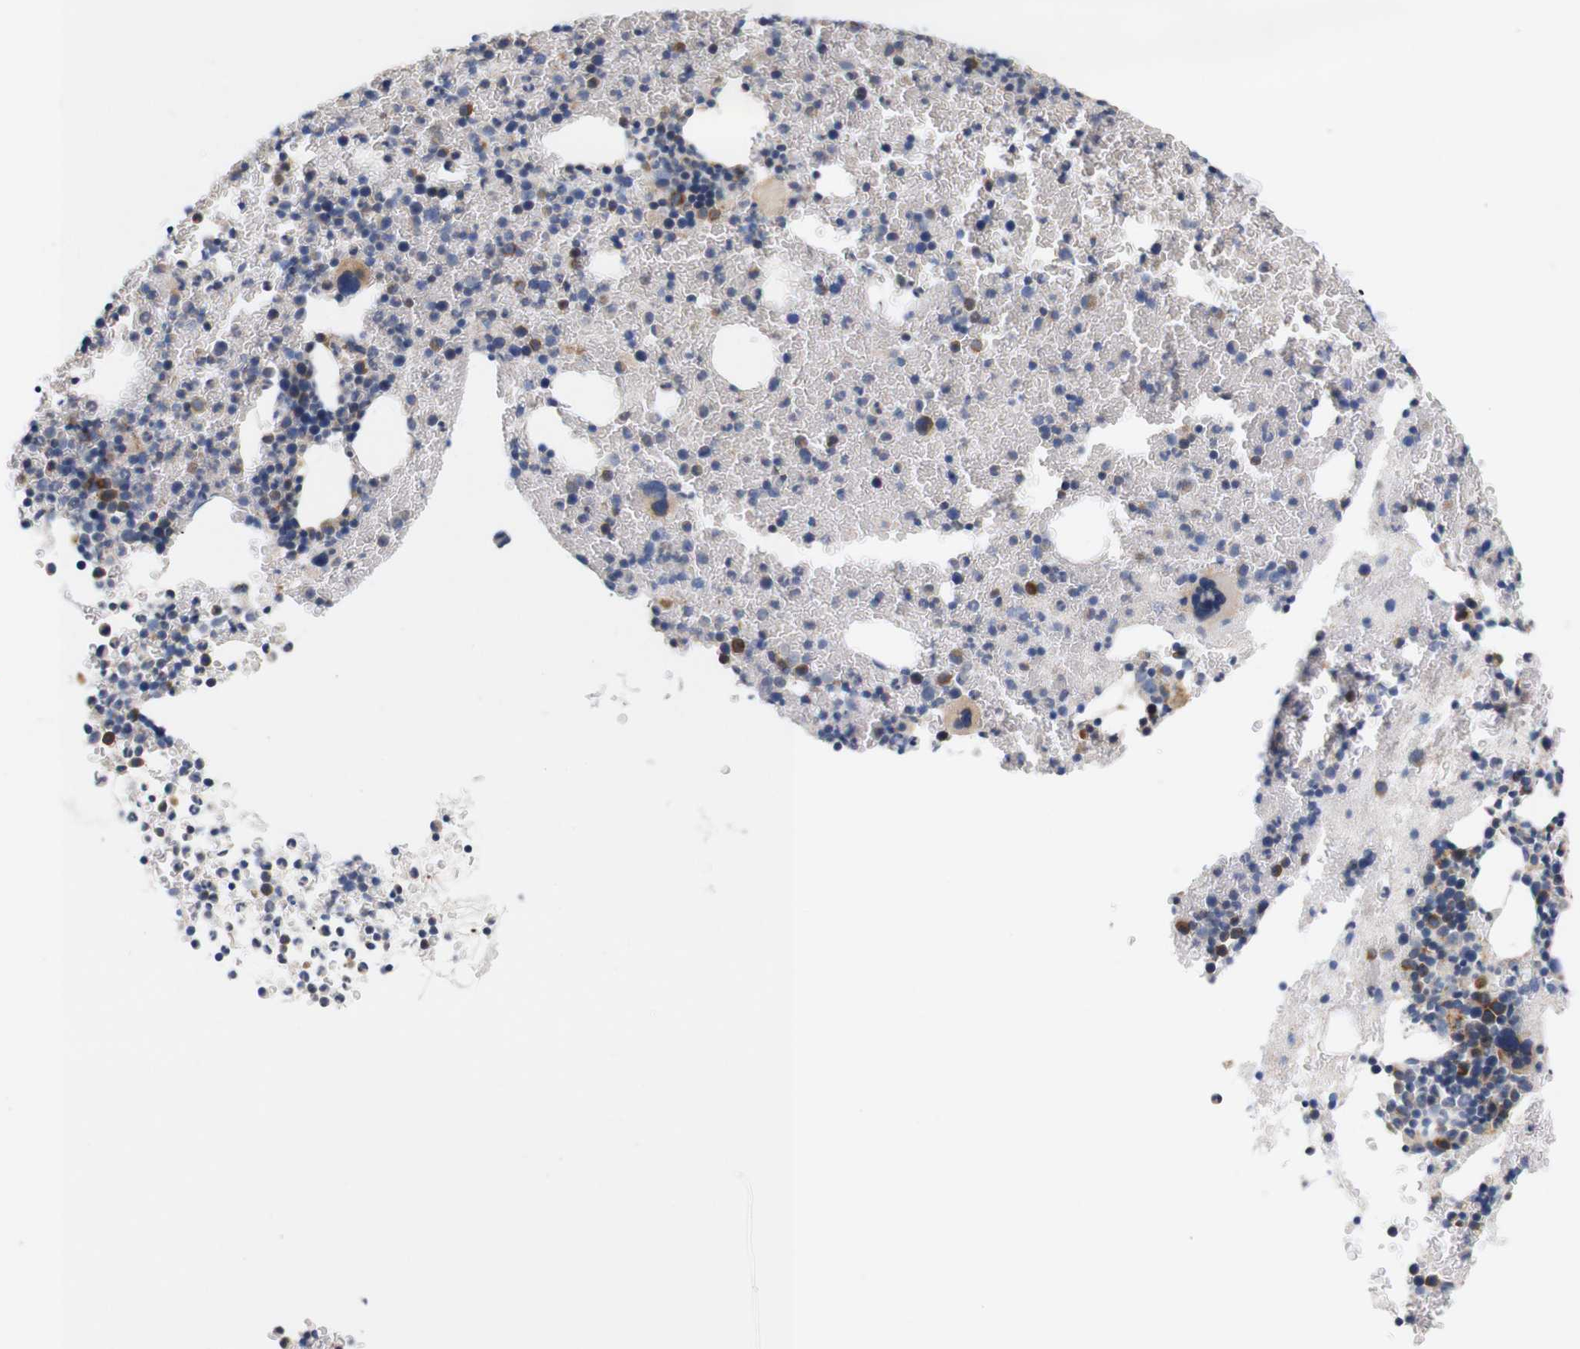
{"staining": {"intensity": "strong", "quantity": "25%-75%", "location": "cytoplasmic/membranous"}, "tissue": "bone marrow", "cell_type": "Hematopoietic cells", "image_type": "normal", "snomed": [{"axis": "morphology", "description": "Normal tissue, NOS"}, {"axis": "morphology", "description": "Inflammation, NOS"}, {"axis": "topography", "description": "Bone marrow"}], "caption": "This is an image of immunohistochemistry staining of unremarkable bone marrow, which shows strong expression in the cytoplasmic/membranous of hematopoietic cells.", "gene": "TRIM5", "patient": {"sex": "female", "age": 17}}